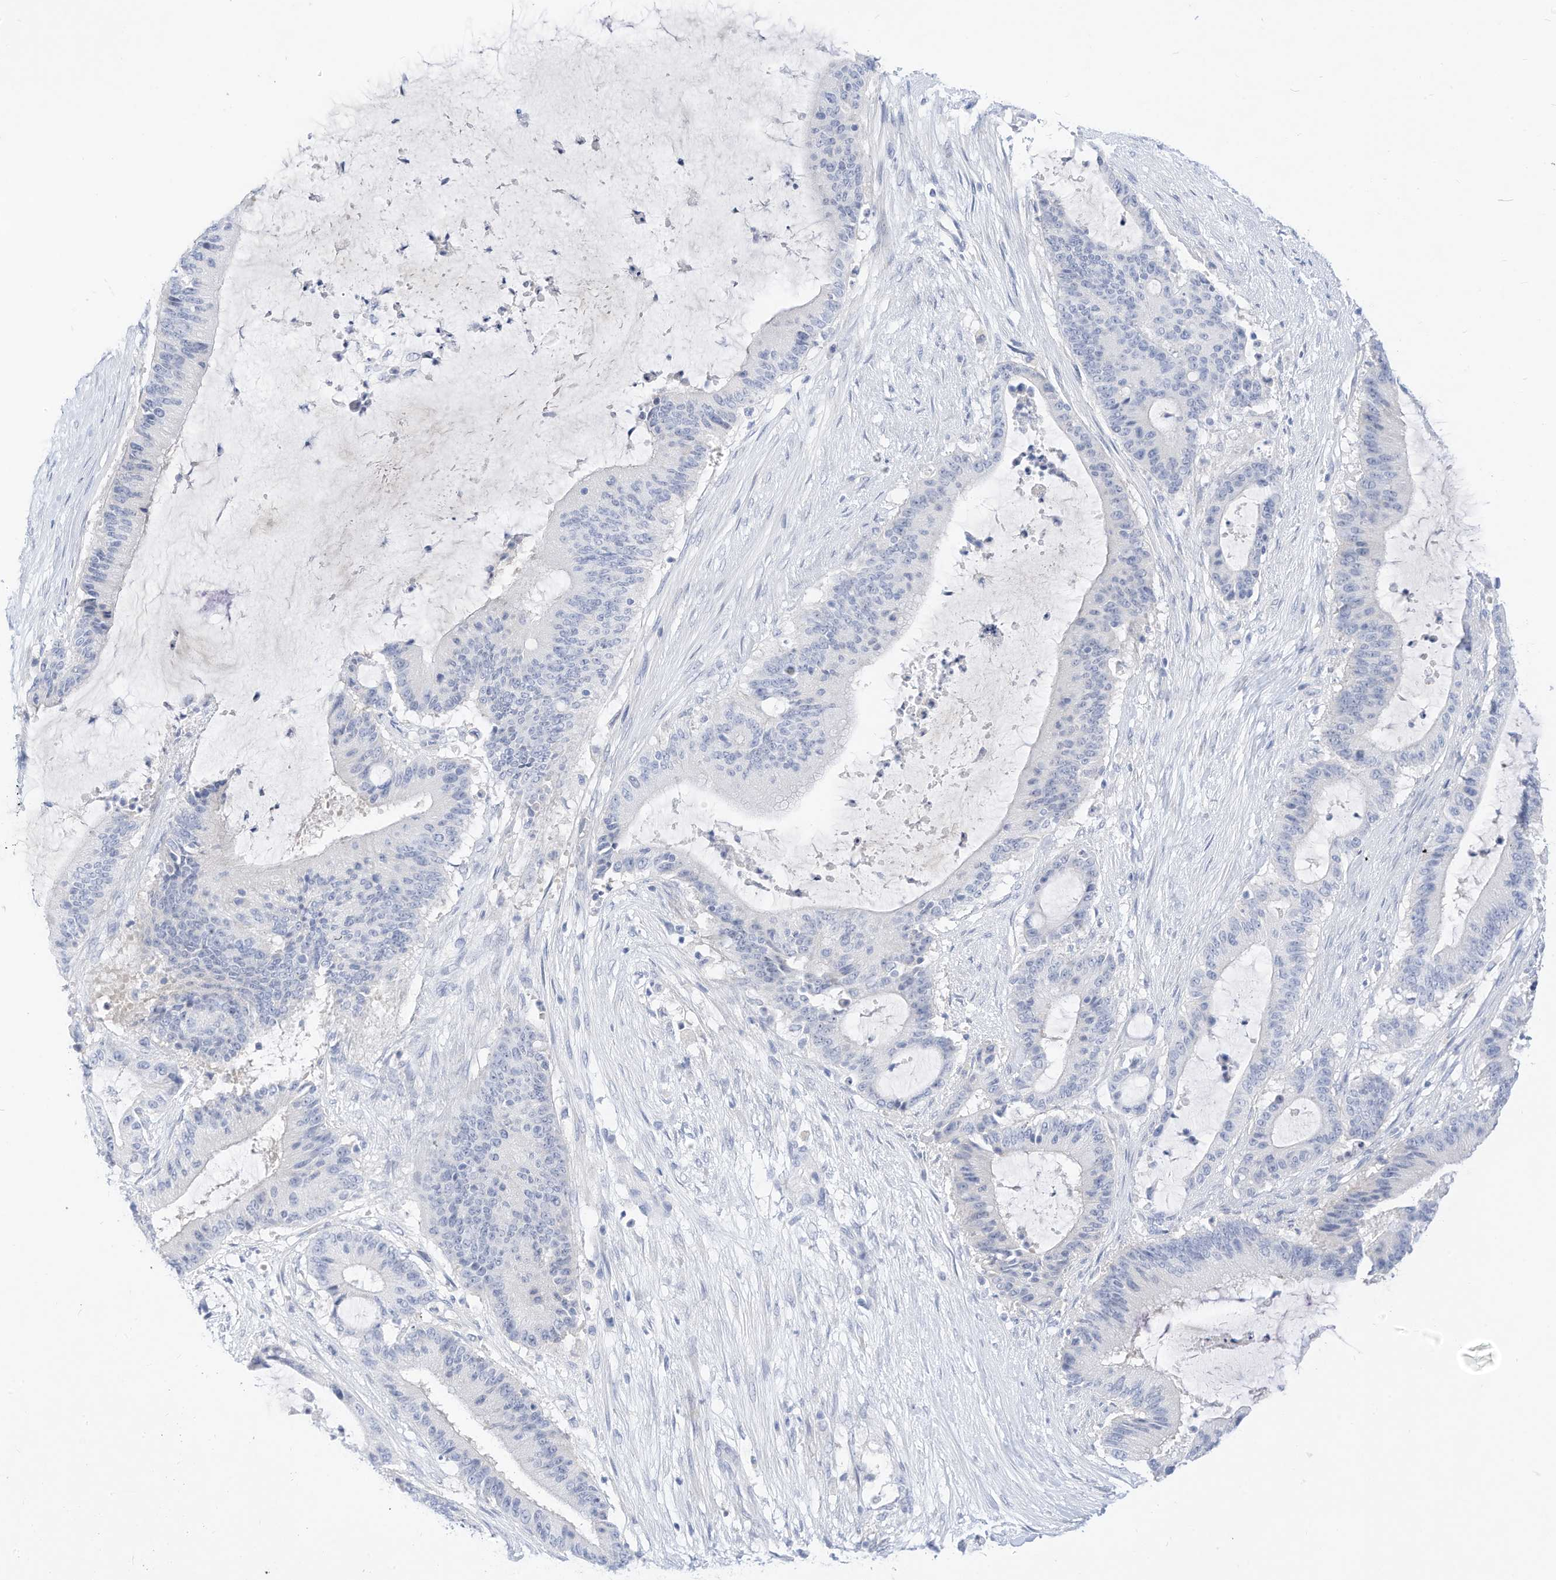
{"staining": {"intensity": "negative", "quantity": "none", "location": "none"}, "tissue": "liver cancer", "cell_type": "Tumor cells", "image_type": "cancer", "snomed": [{"axis": "morphology", "description": "Normal tissue, NOS"}, {"axis": "morphology", "description": "Cholangiocarcinoma"}, {"axis": "topography", "description": "Liver"}, {"axis": "topography", "description": "Peripheral nerve tissue"}], "caption": "High power microscopy image of an immunohistochemistry image of cholangiocarcinoma (liver), revealing no significant expression in tumor cells.", "gene": "SPOCD1", "patient": {"sex": "female", "age": 73}}